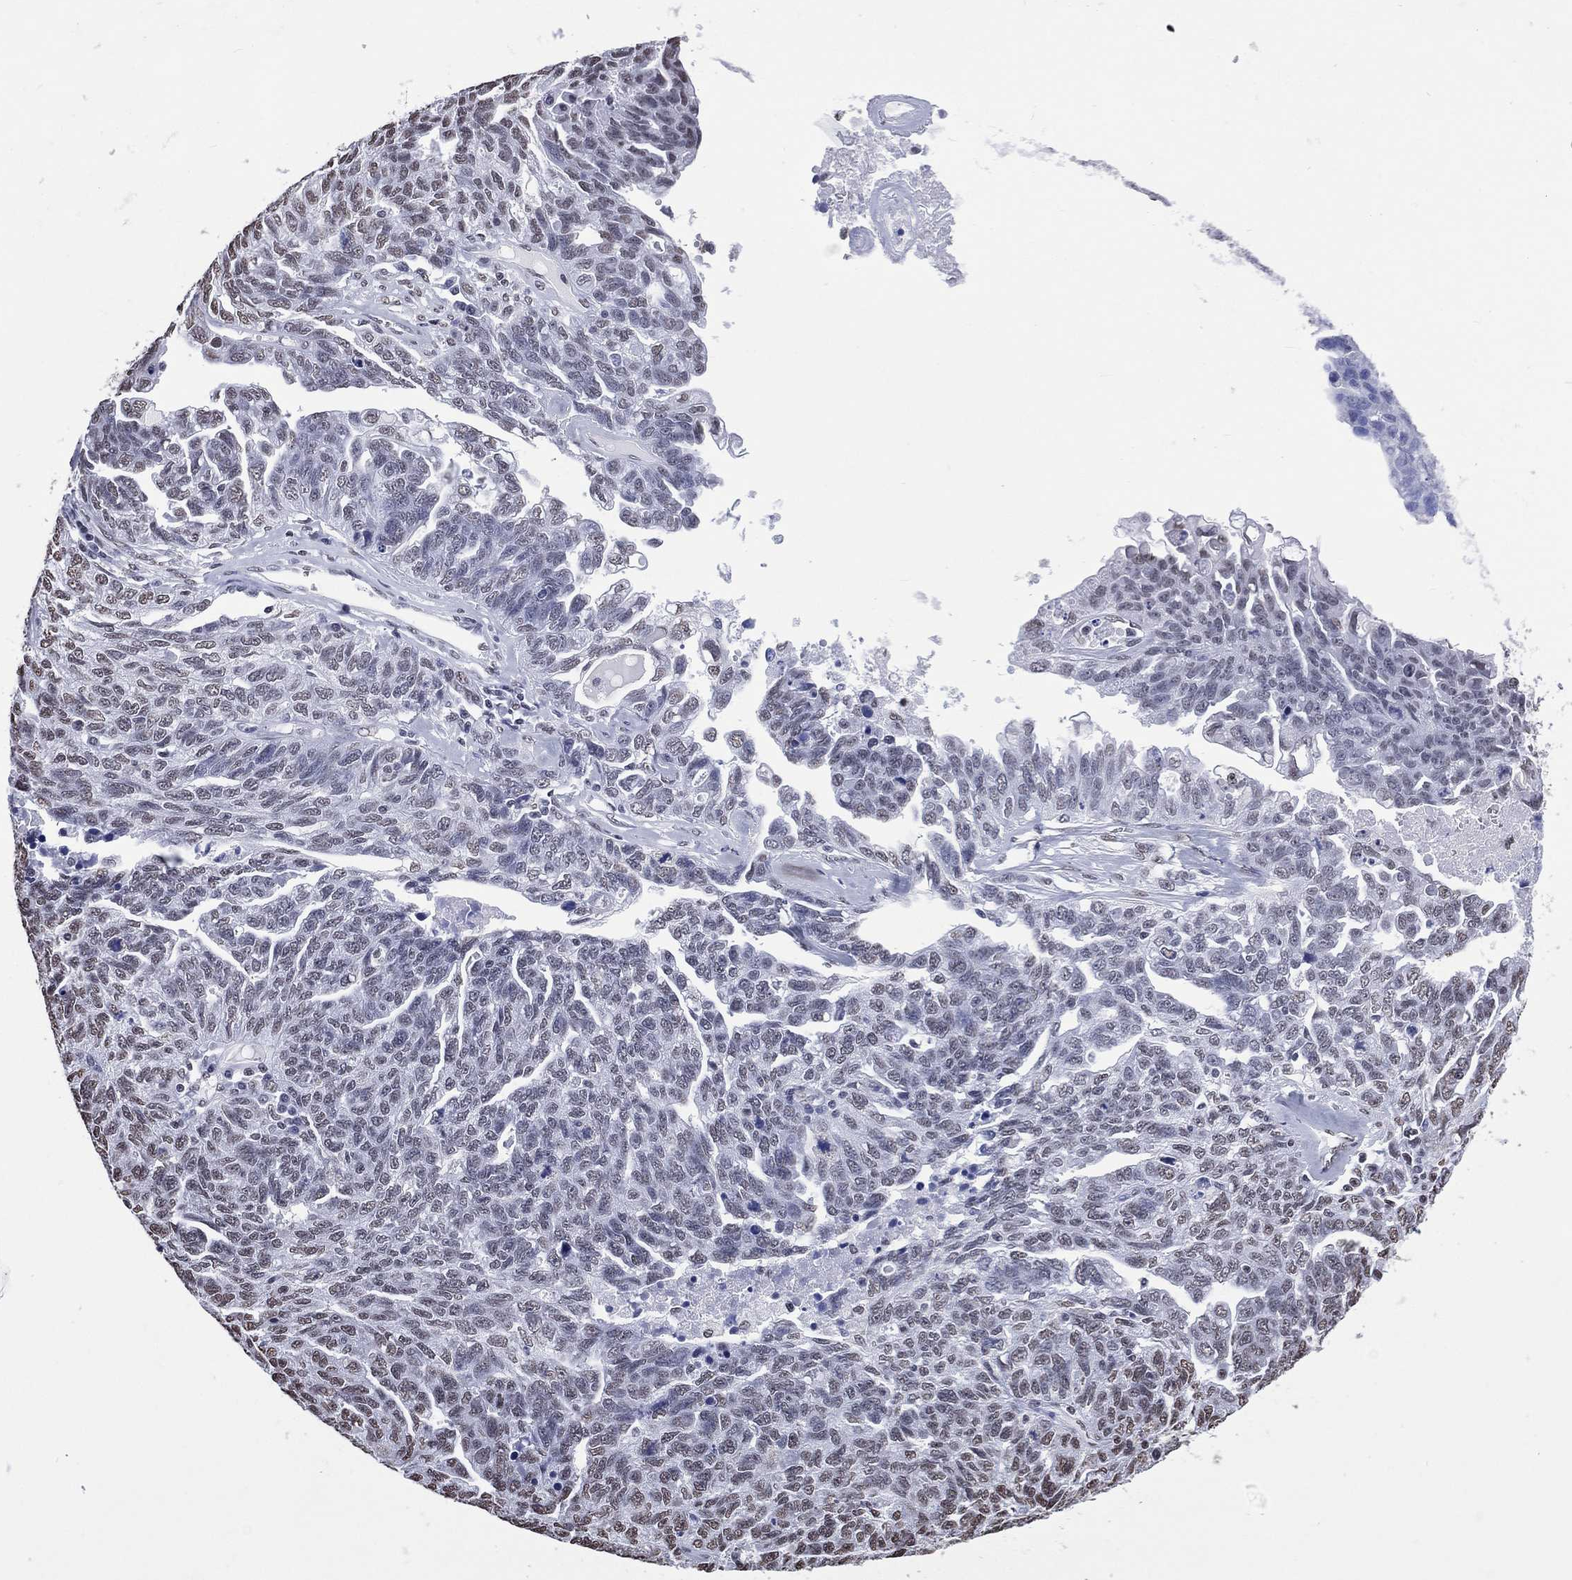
{"staining": {"intensity": "weak", "quantity": "<25%", "location": "nuclear"}, "tissue": "ovarian cancer", "cell_type": "Tumor cells", "image_type": "cancer", "snomed": [{"axis": "morphology", "description": "Cystadenocarcinoma, serous, NOS"}, {"axis": "topography", "description": "Ovary"}], "caption": "A micrograph of ovarian cancer stained for a protein shows no brown staining in tumor cells.", "gene": "RETREG2", "patient": {"sex": "female", "age": 71}}